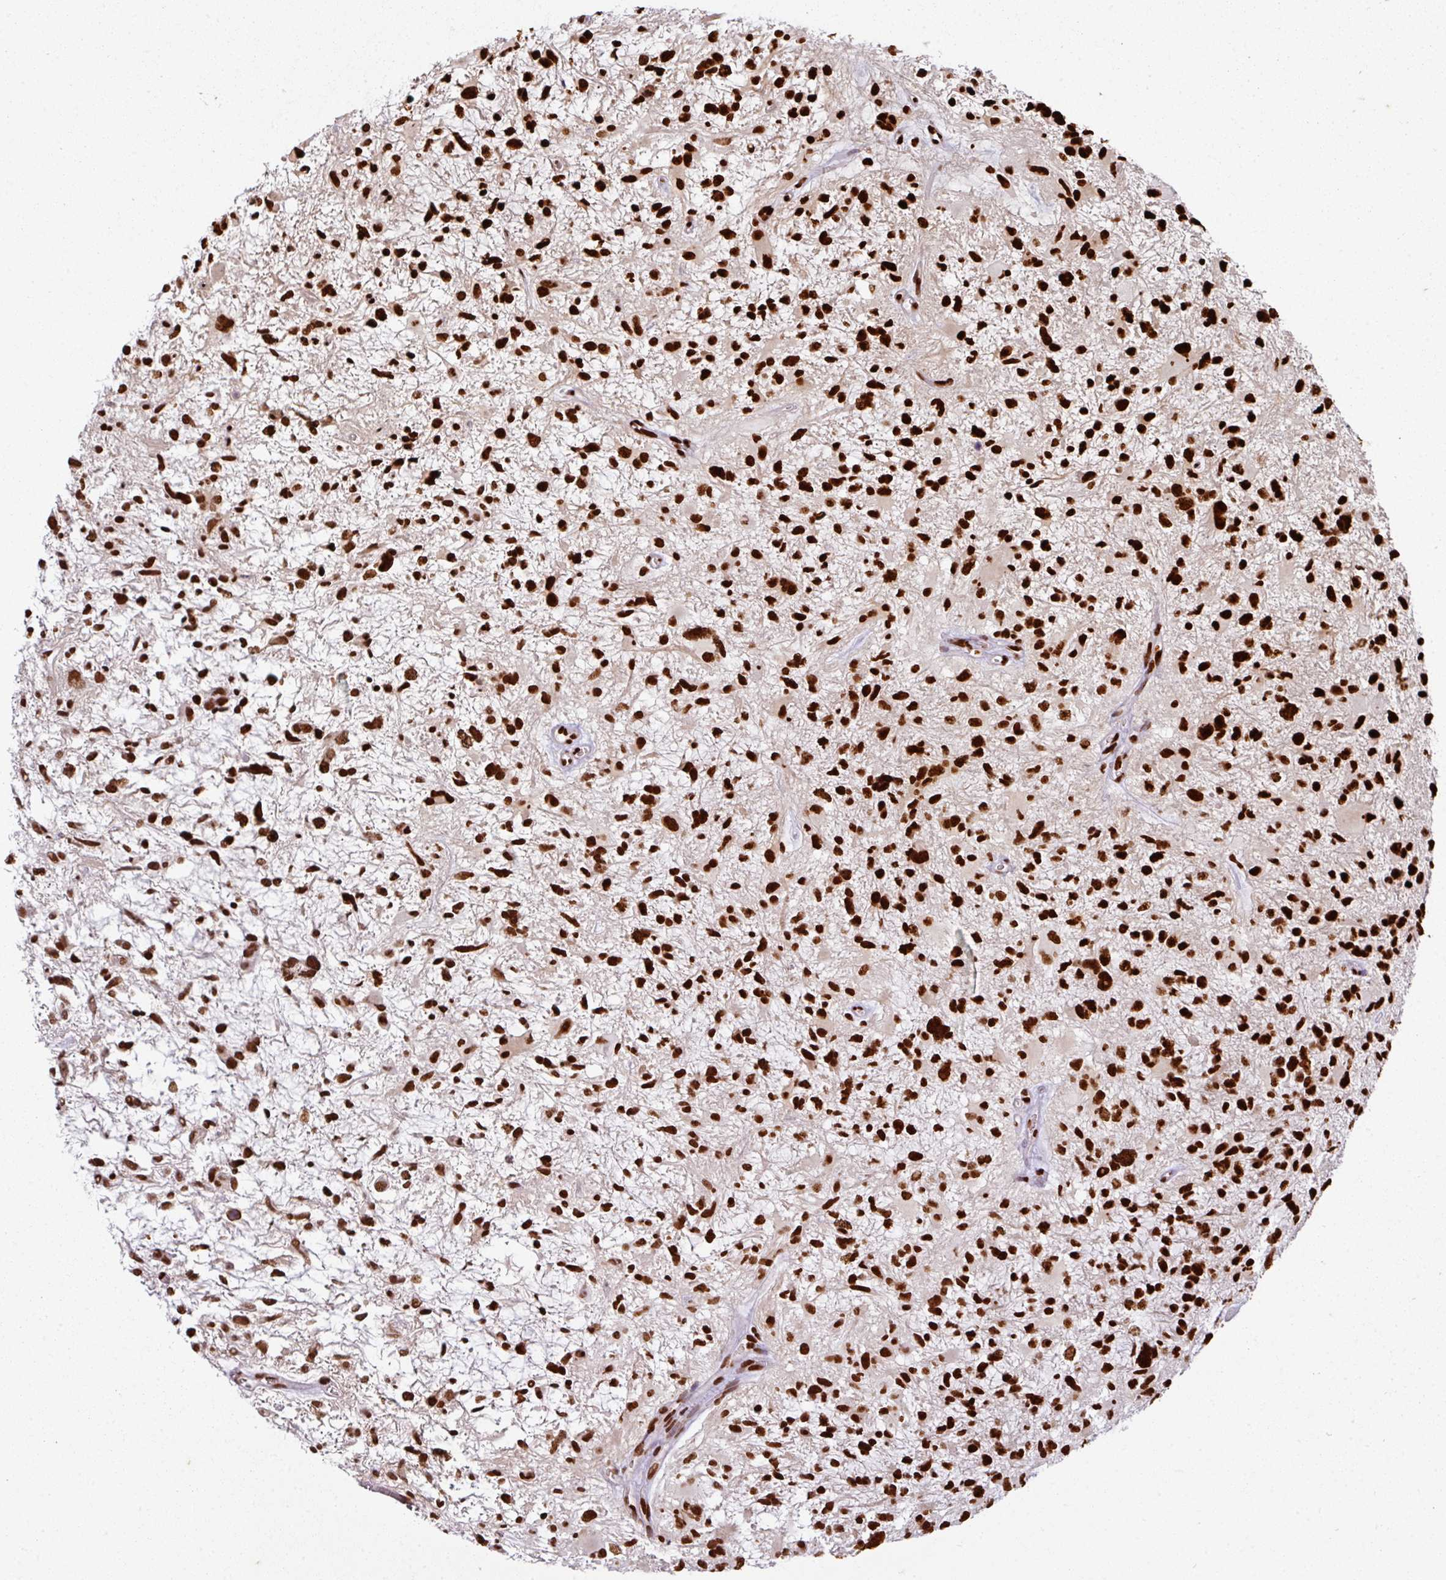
{"staining": {"intensity": "strong", "quantity": ">75%", "location": "nuclear"}, "tissue": "glioma", "cell_type": "Tumor cells", "image_type": "cancer", "snomed": [{"axis": "morphology", "description": "Glioma, malignant, High grade"}, {"axis": "topography", "description": "Brain"}], "caption": "Protein positivity by IHC displays strong nuclear positivity in approximately >75% of tumor cells in malignant glioma (high-grade).", "gene": "SIK3", "patient": {"sex": "female", "age": 11}}